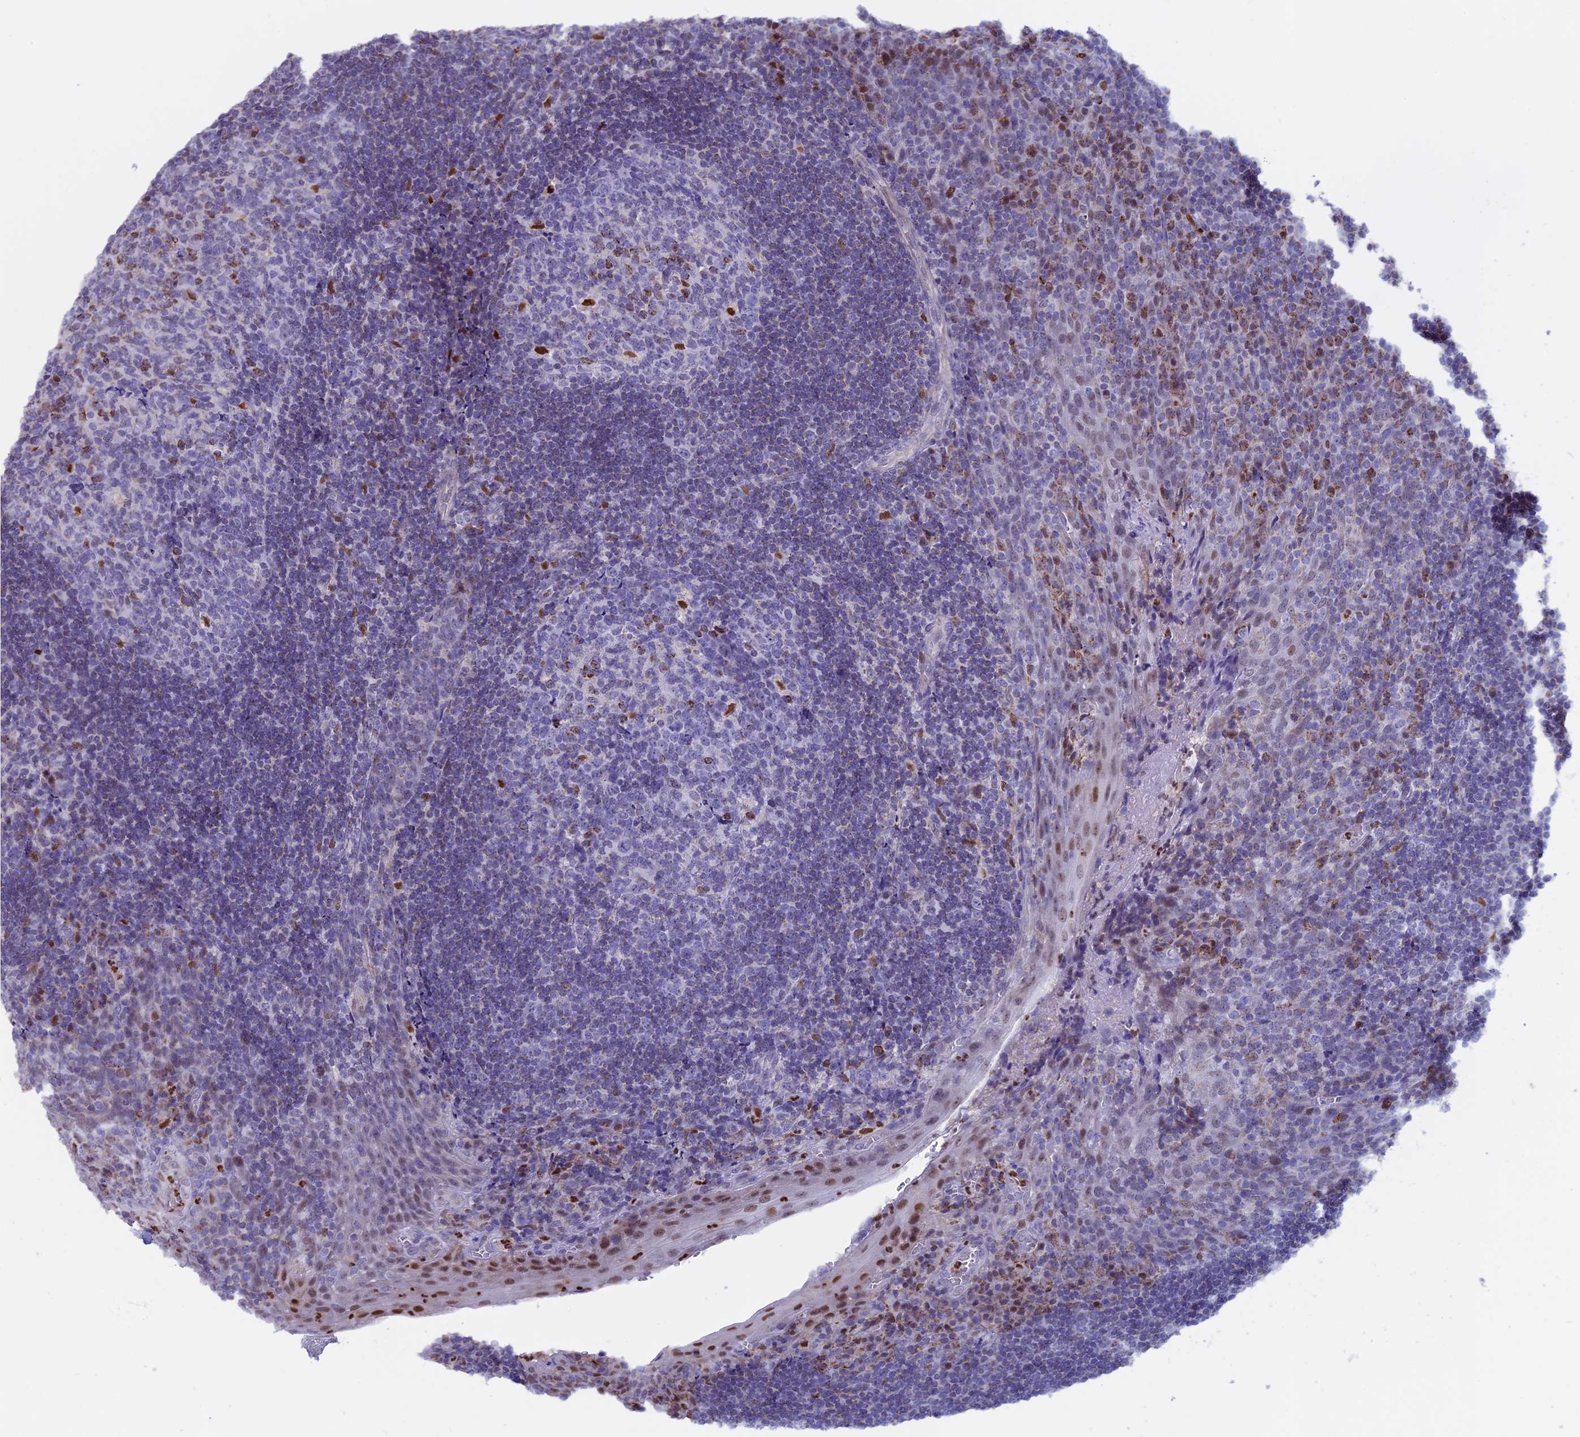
{"staining": {"intensity": "strong", "quantity": "<25%", "location": "nuclear"}, "tissue": "tonsil", "cell_type": "Germinal center cells", "image_type": "normal", "snomed": [{"axis": "morphology", "description": "Normal tissue, NOS"}, {"axis": "topography", "description": "Tonsil"}], "caption": "This photomicrograph displays immunohistochemistry staining of benign human tonsil, with medium strong nuclear staining in approximately <25% of germinal center cells.", "gene": "ACSS1", "patient": {"sex": "male", "age": 17}}